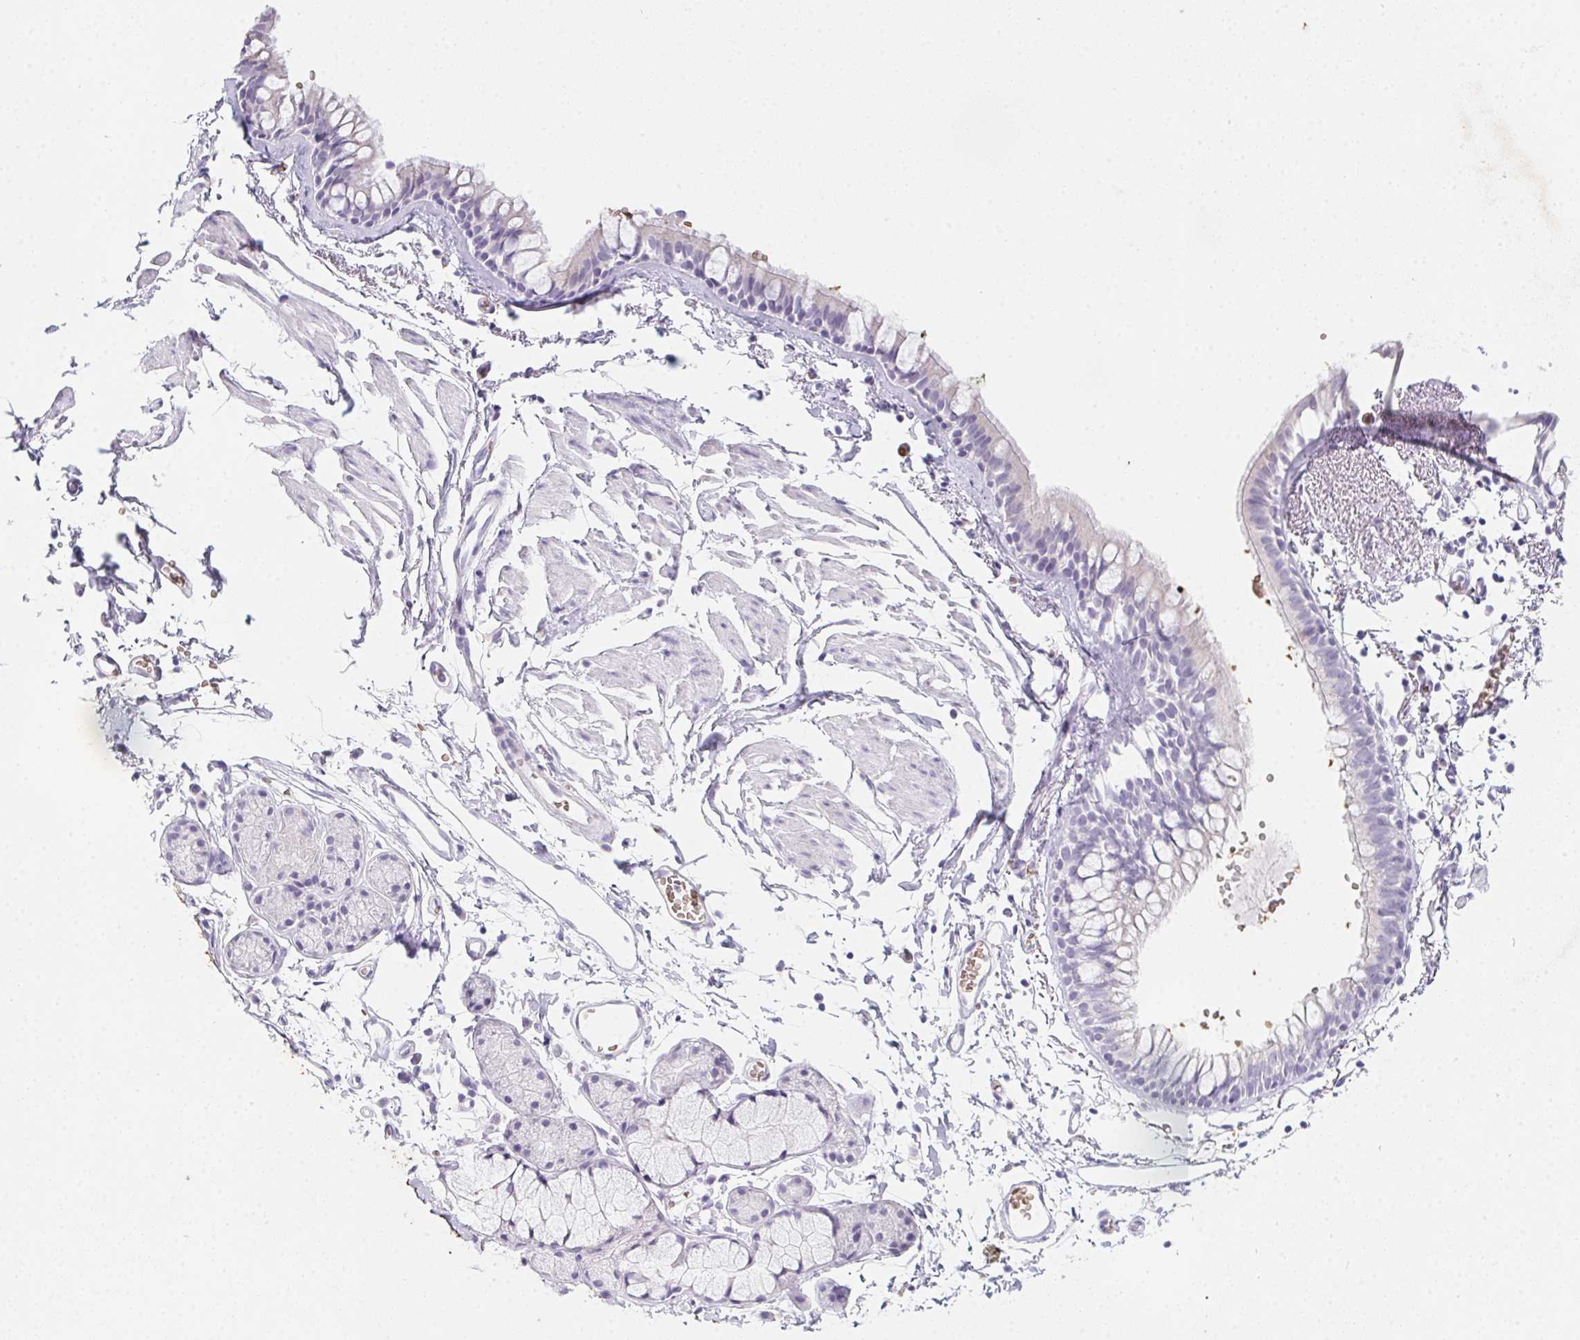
{"staining": {"intensity": "negative", "quantity": "none", "location": "none"}, "tissue": "bronchus", "cell_type": "Respiratory epithelial cells", "image_type": "normal", "snomed": [{"axis": "morphology", "description": "Normal tissue, NOS"}, {"axis": "topography", "description": "Cartilage tissue"}, {"axis": "topography", "description": "Bronchus"}], "caption": "High power microscopy micrograph of an immunohistochemistry (IHC) histopathology image of benign bronchus, revealing no significant expression in respiratory epithelial cells.", "gene": "DCD", "patient": {"sex": "female", "age": 59}}